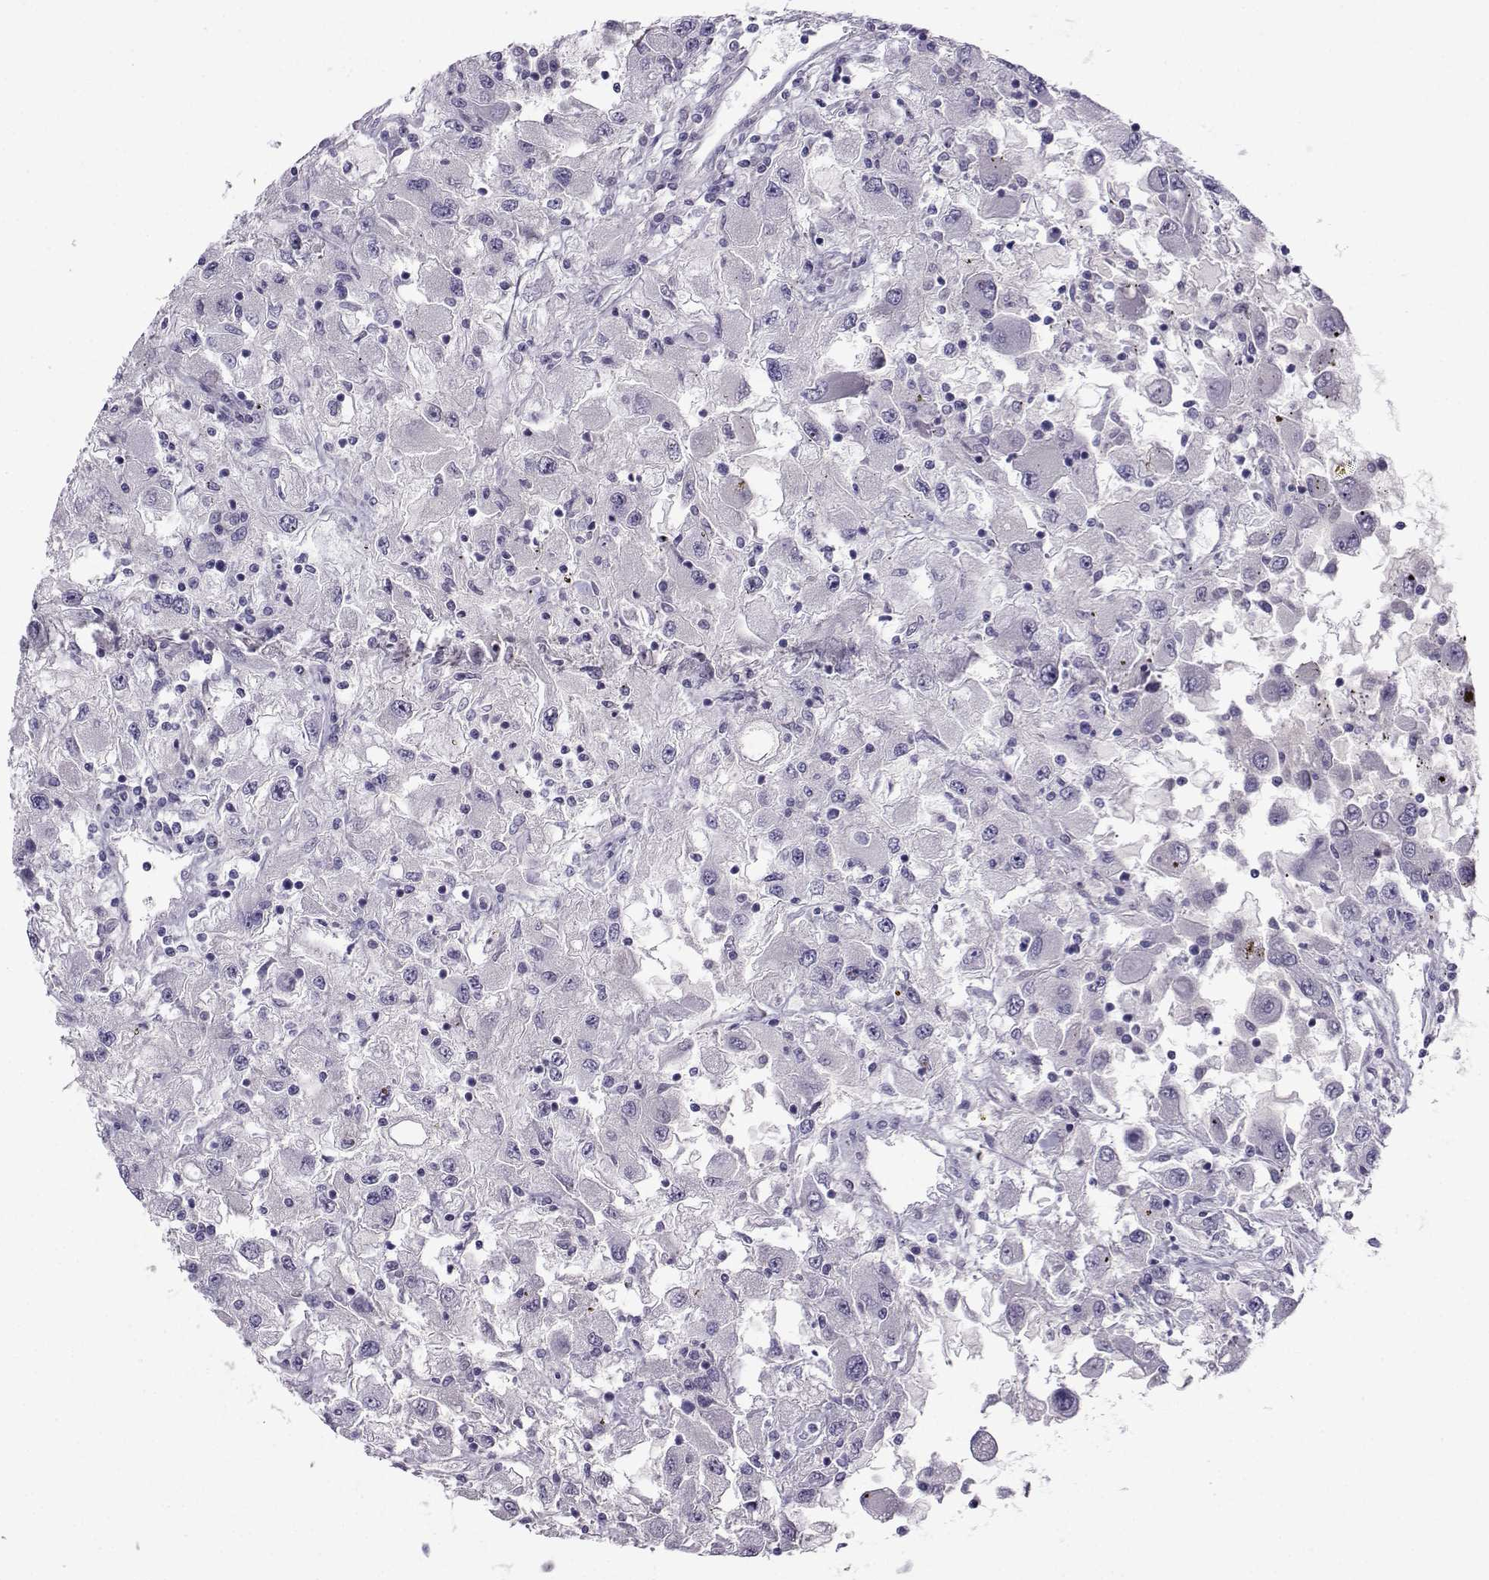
{"staining": {"intensity": "negative", "quantity": "none", "location": "none"}, "tissue": "renal cancer", "cell_type": "Tumor cells", "image_type": "cancer", "snomed": [{"axis": "morphology", "description": "Adenocarcinoma, NOS"}, {"axis": "topography", "description": "Kidney"}], "caption": "This is an IHC photomicrograph of renal cancer (adenocarcinoma). There is no expression in tumor cells.", "gene": "ARMC2", "patient": {"sex": "female", "age": 67}}